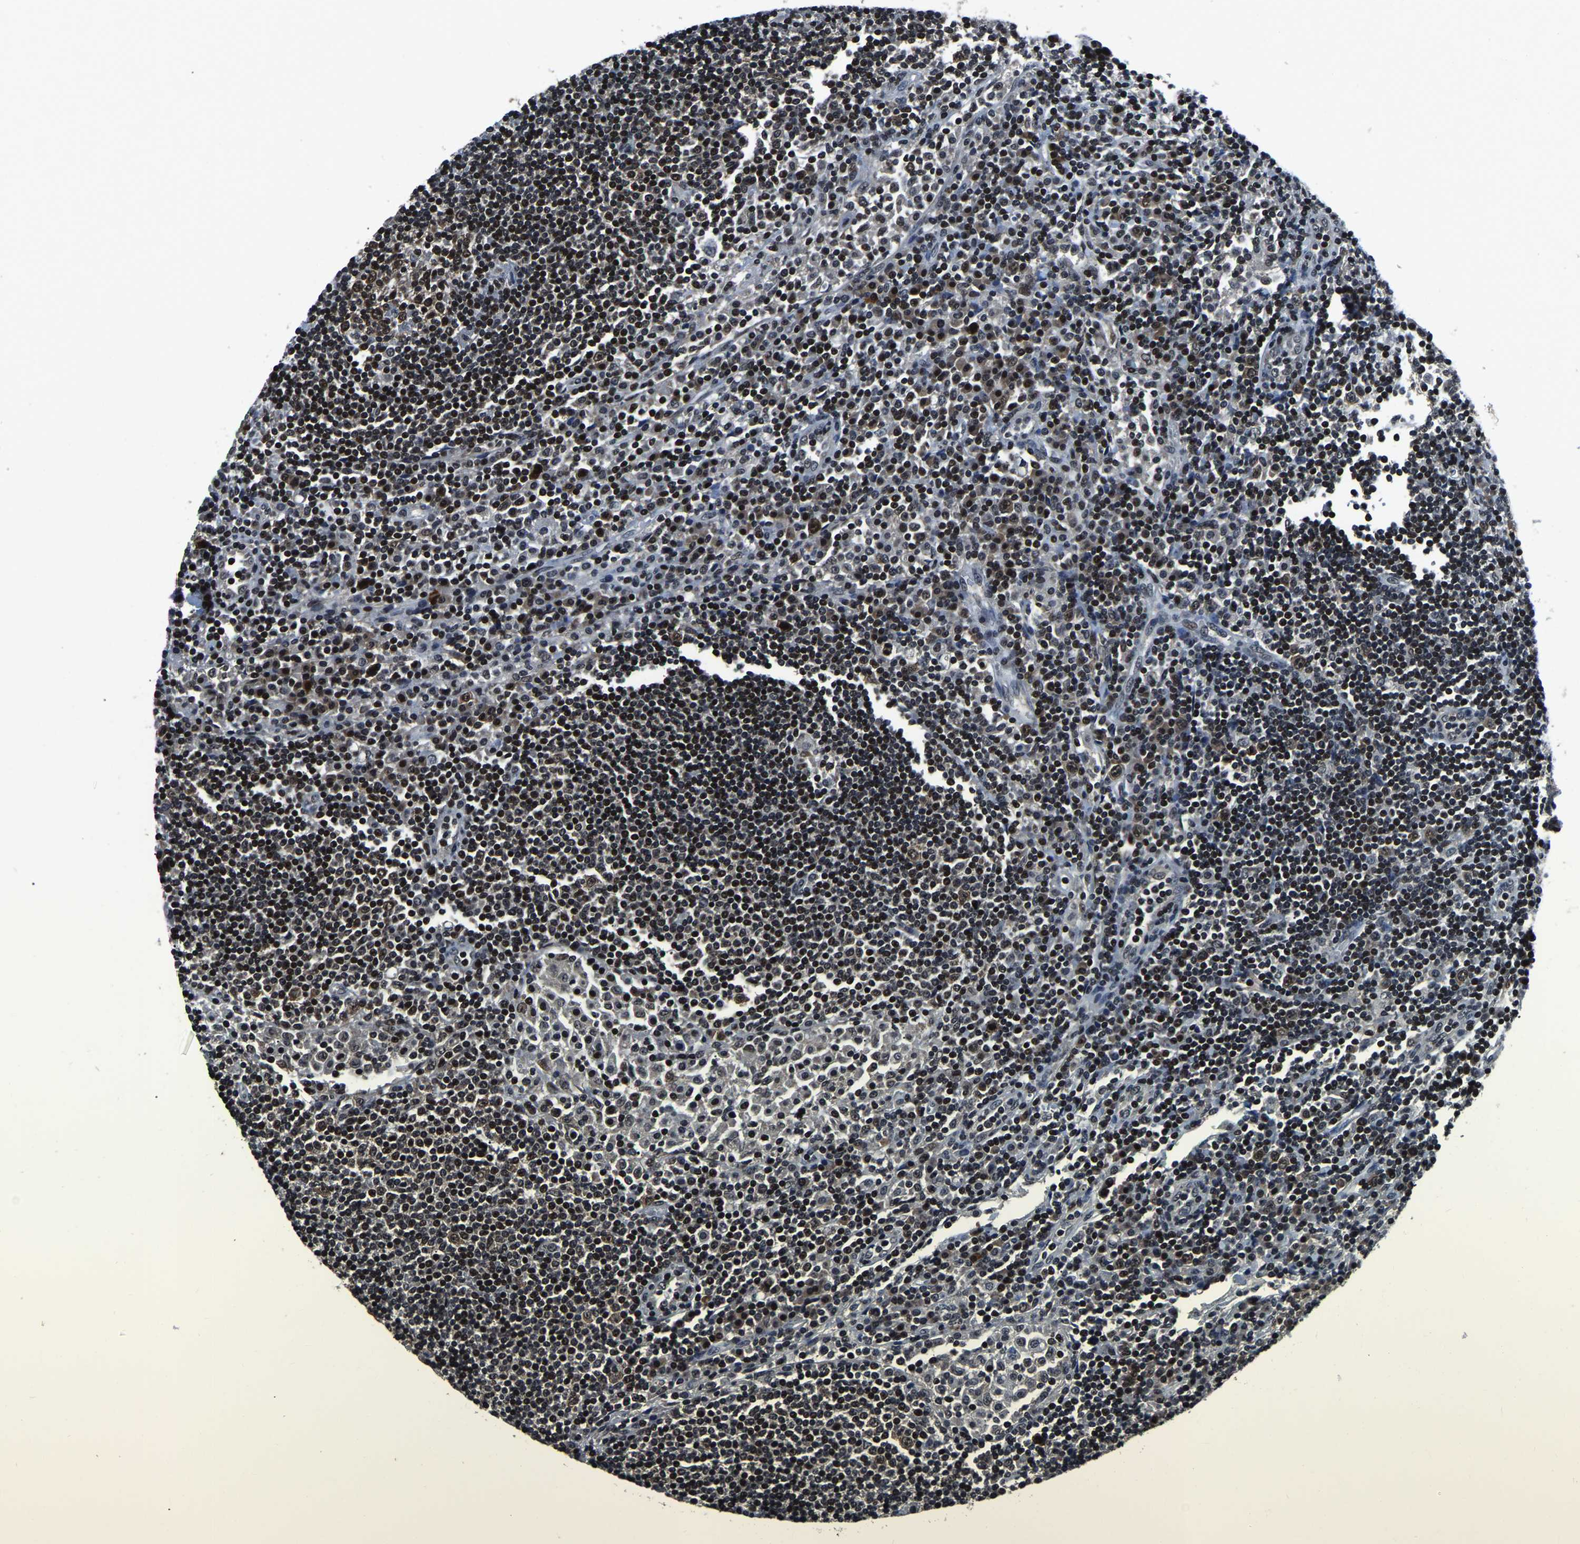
{"staining": {"intensity": "moderate", "quantity": ">75%", "location": "nuclear"}, "tissue": "lymph node", "cell_type": "Germinal center cells", "image_type": "normal", "snomed": [{"axis": "morphology", "description": "Normal tissue, NOS"}, {"axis": "topography", "description": "Lymph node"}], "caption": "Immunohistochemical staining of benign lymph node exhibits >75% levels of moderate nuclear protein positivity in about >75% of germinal center cells.", "gene": "ANKIB1", "patient": {"sex": "female", "age": 53}}